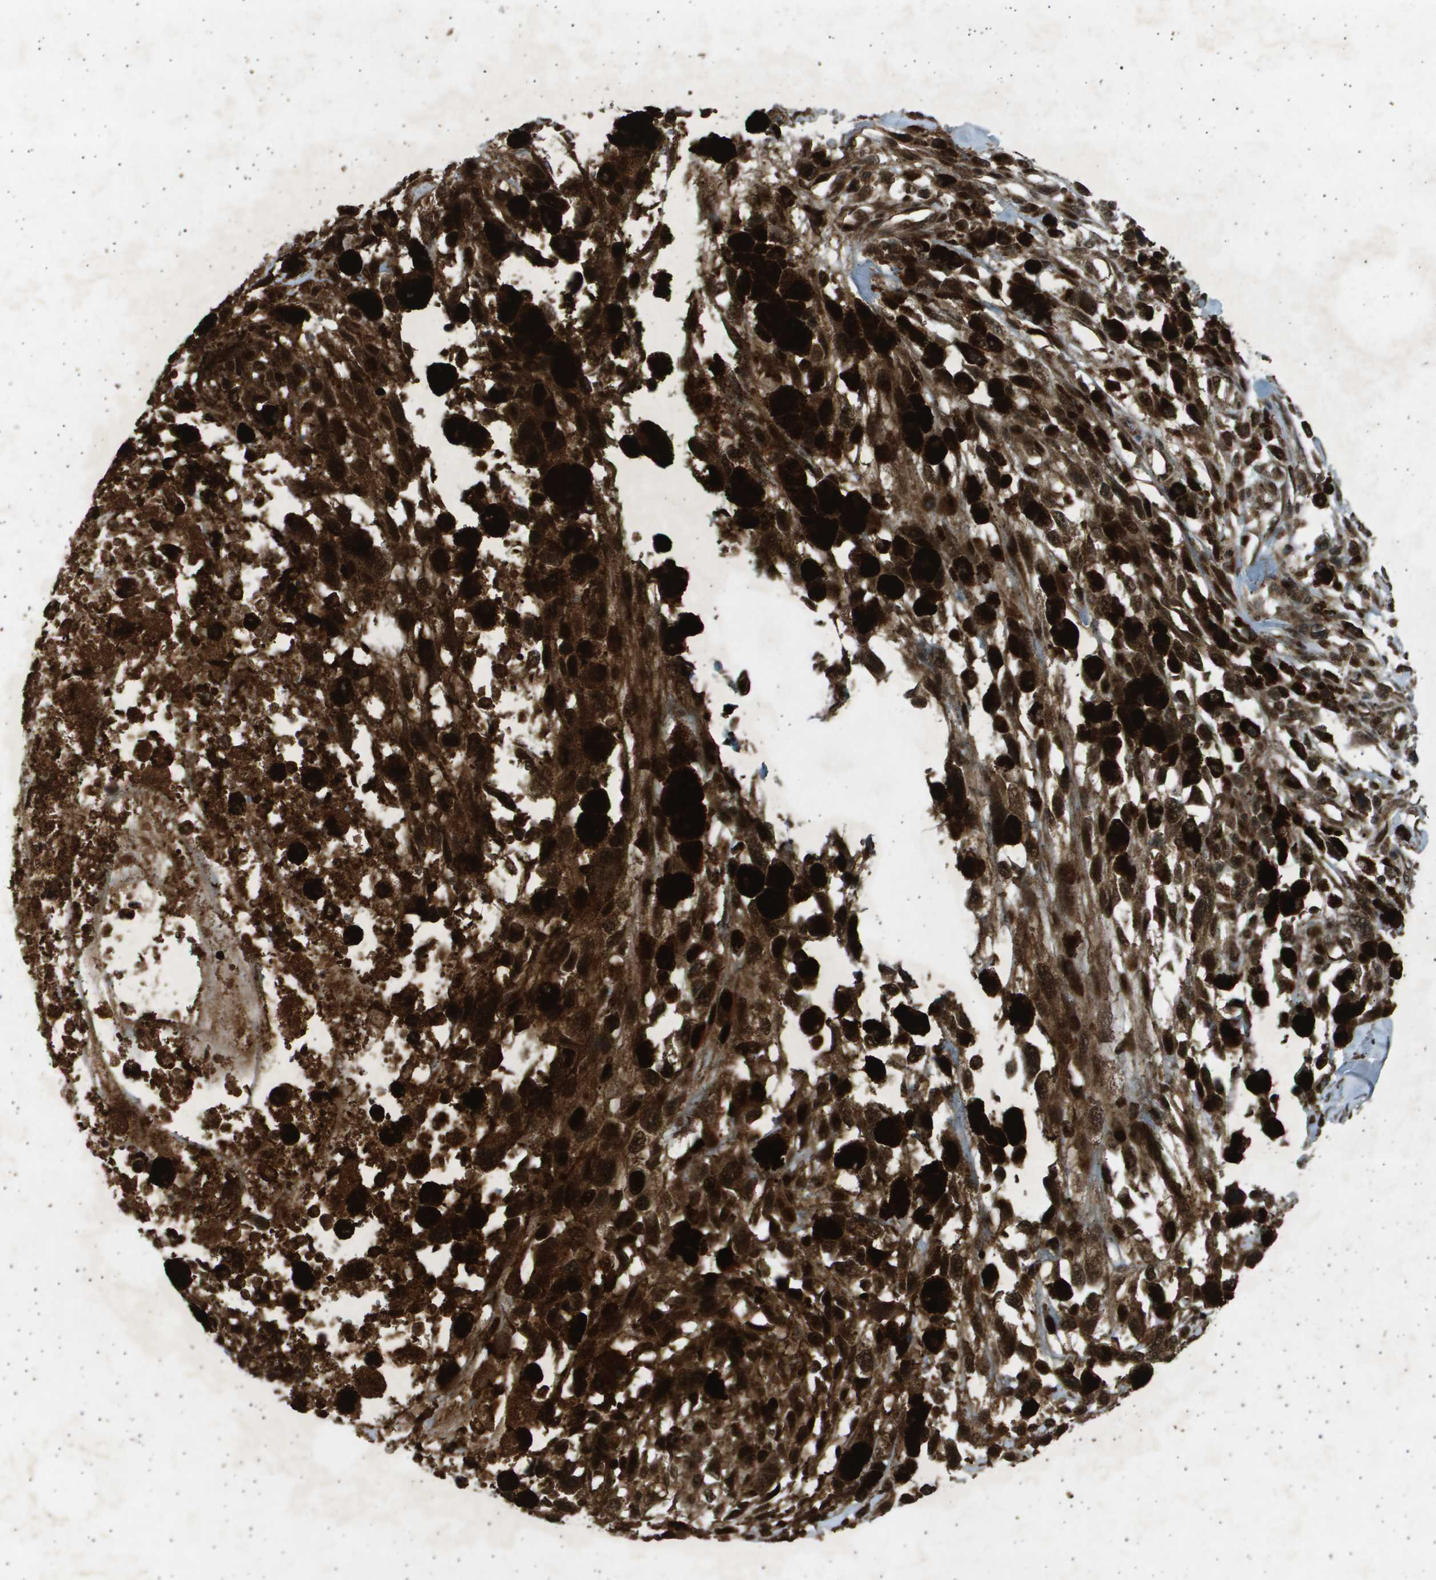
{"staining": {"intensity": "strong", "quantity": ">75%", "location": "cytoplasmic/membranous,nuclear"}, "tissue": "melanoma", "cell_type": "Tumor cells", "image_type": "cancer", "snomed": [{"axis": "morphology", "description": "Malignant melanoma, Metastatic site"}, {"axis": "topography", "description": "Lymph node"}], "caption": "Protein analysis of malignant melanoma (metastatic site) tissue displays strong cytoplasmic/membranous and nuclear staining in about >75% of tumor cells.", "gene": "TNRC6A", "patient": {"sex": "male", "age": 59}}